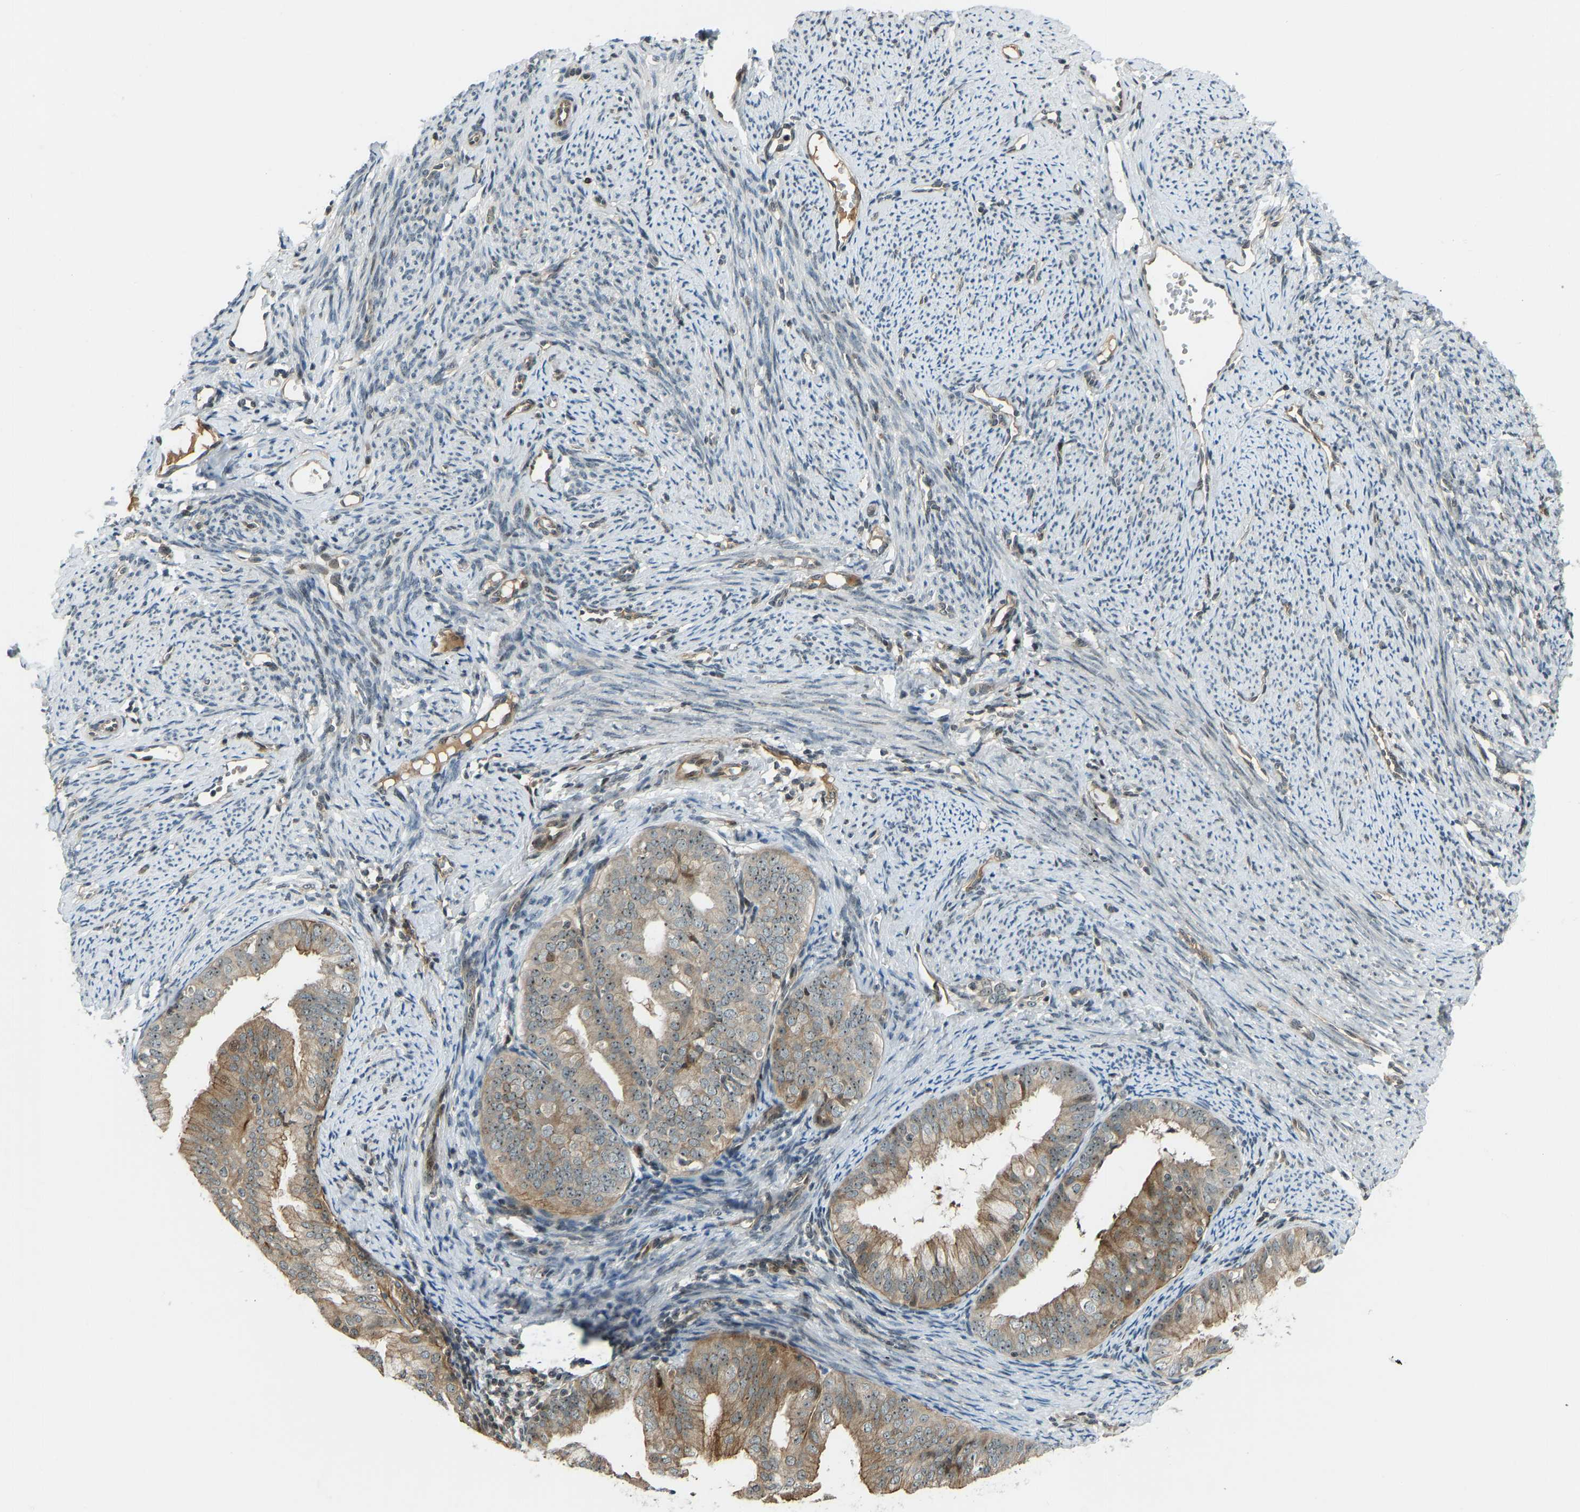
{"staining": {"intensity": "moderate", "quantity": ">75%", "location": "cytoplasmic/membranous"}, "tissue": "endometrial cancer", "cell_type": "Tumor cells", "image_type": "cancer", "snomed": [{"axis": "morphology", "description": "Adenocarcinoma, NOS"}, {"axis": "topography", "description": "Endometrium"}], "caption": "Tumor cells exhibit medium levels of moderate cytoplasmic/membranous staining in about >75% of cells in endometrial cancer. The protein is shown in brown color, while the nuclei are stained blue.", "gene": "SVOPL", "patient": {"sex": "female", "age": 63}}